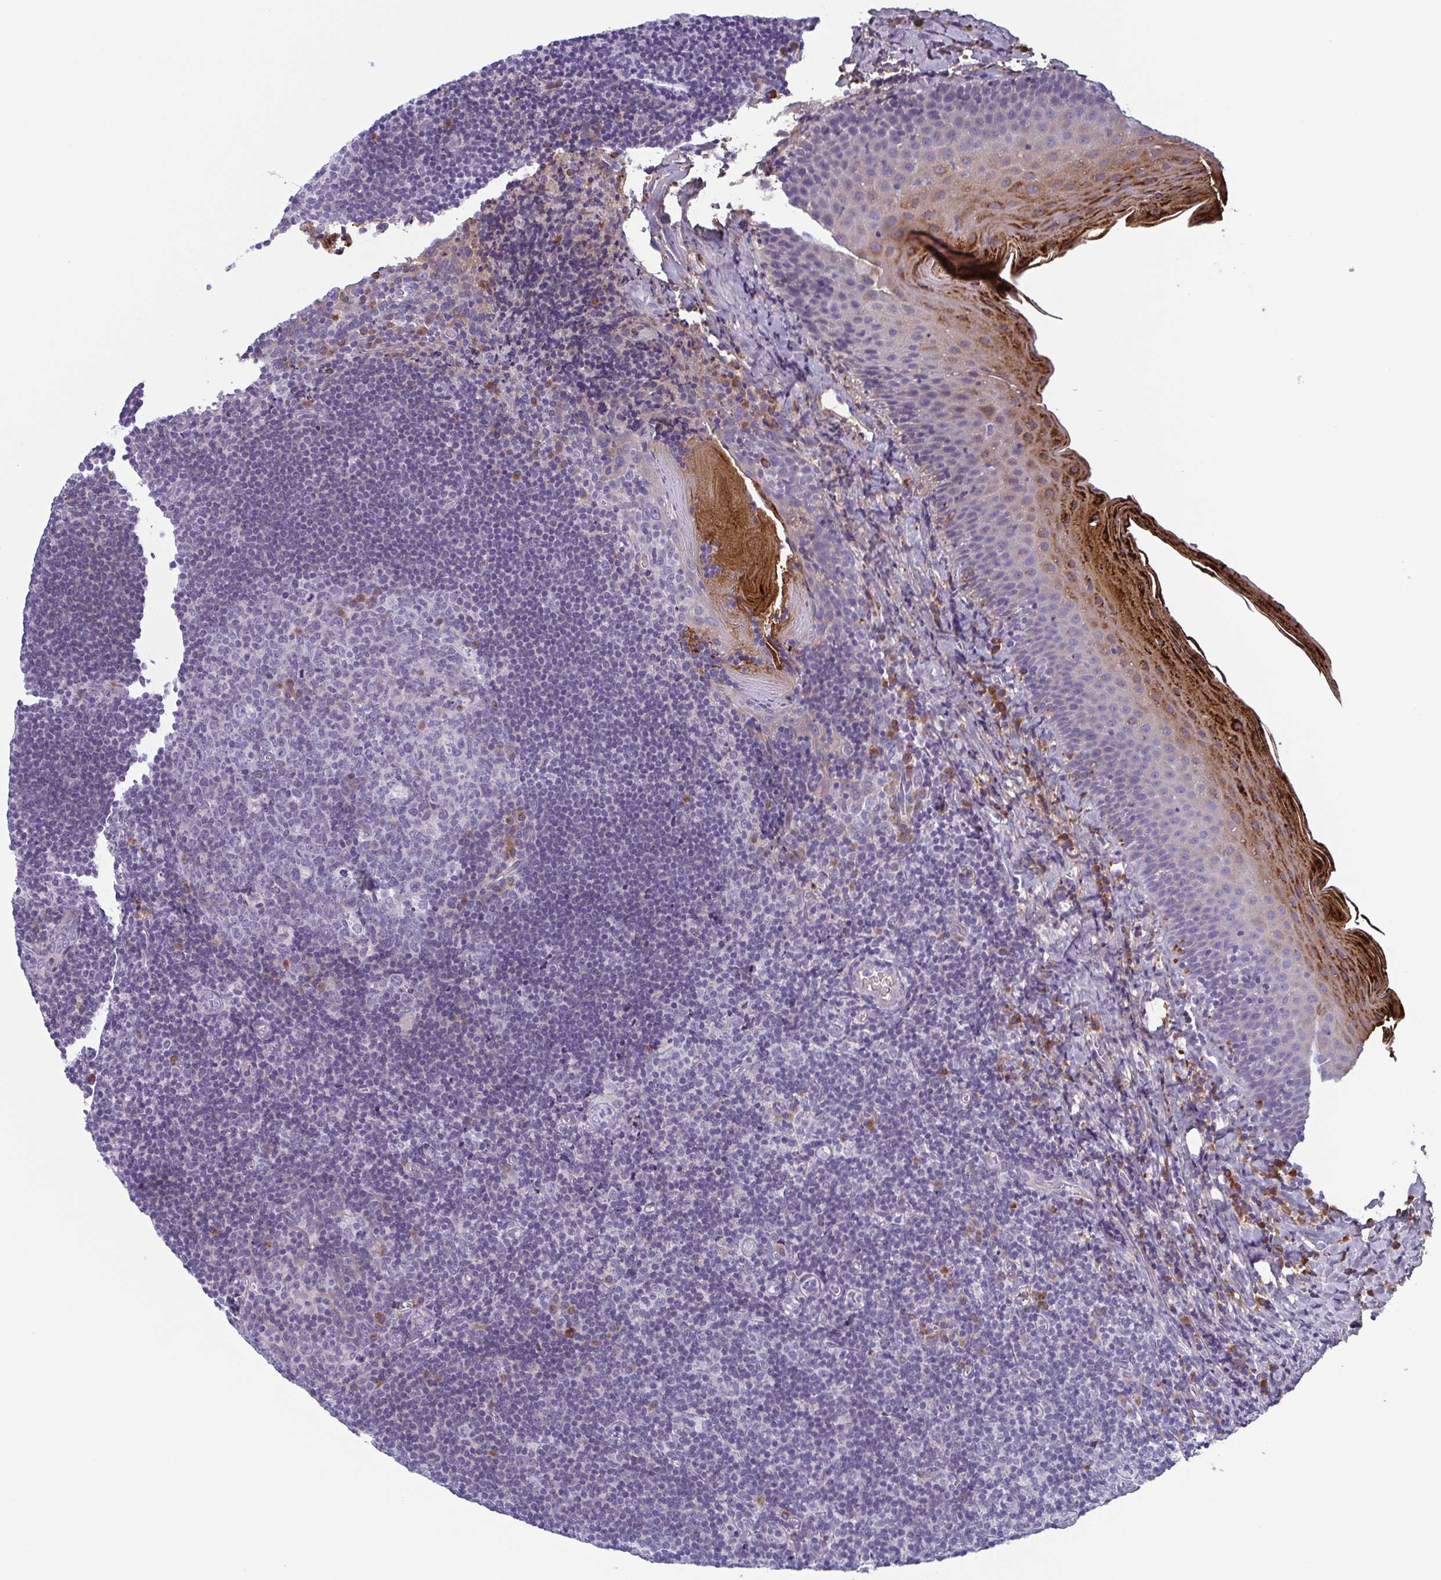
{"staining": {"intensity": "weak", "quantity": "<25%", "location": "cytoplasmic/membranous"}, "tissue": "tonsil", "cell_type": "Germinal center cells", "image_type": "normal", "snomed": [{"axis": "morphology", "description": "Normal tissue, NOS"}, {"axis": "topography", "description": "Tonsil"}], "caption": "IHC image of normal tonsil: human tonsil stained with DAB (3,3'-diaminobenzidine) displays no significant protein positivity in germinal center cells. (IHC, brightfield microscopy, high magnification).", "gene": "ECM1", "patient": {"sex": "male", "age": 17}}